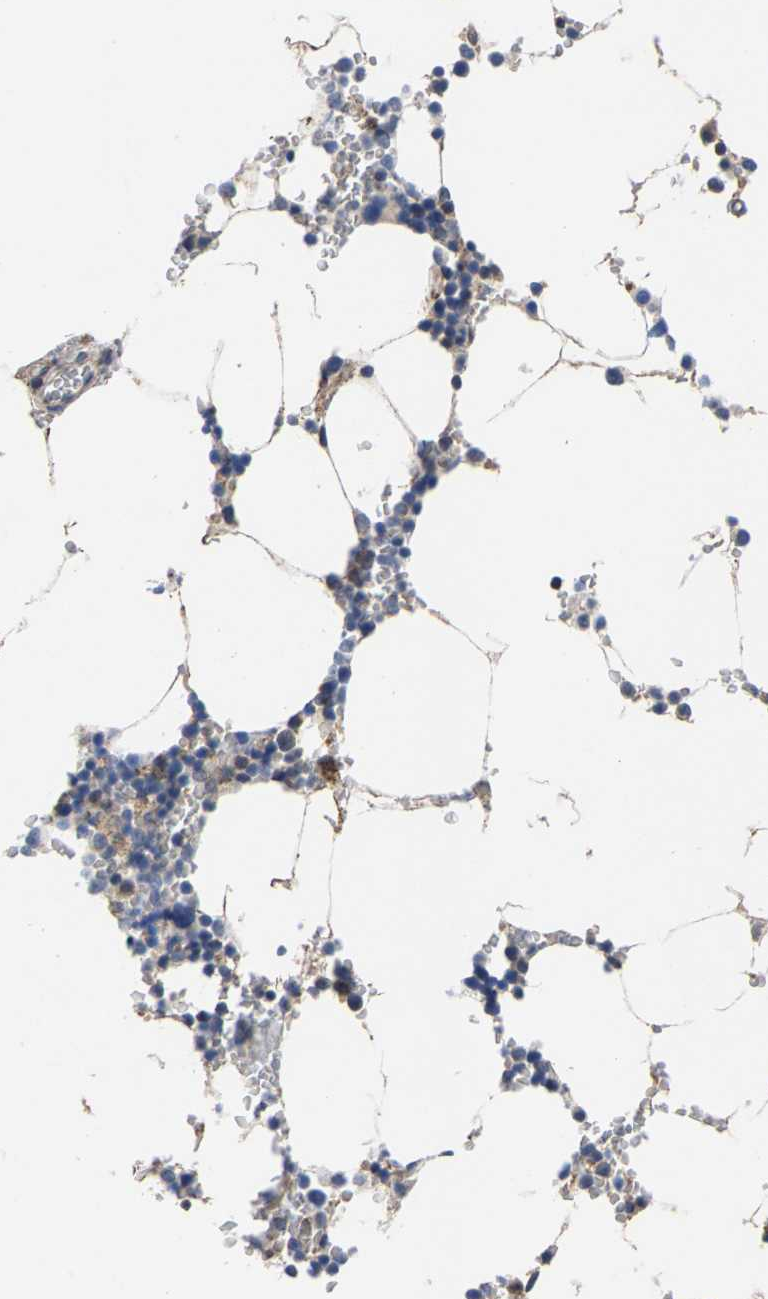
{"staining": {"intensity": "weak", "quantity": "25%-75%", "location": "cytoplasmic/membranous"}, "tissue": "bone marrow", "cell_type": "Hematopoietic cells", "image_type": "normal", "snomed": [{"axis": "morphology", "description": "Normal tissue, NOS"}, {"axis": "topography", "description": "Bone marrow"}], "caption": "Unremarkable bone marrow reveals weak cytoplasmic/membranous positivity in approximately 25%-75% of hematopoietic cells, visualized by immunohistochemistry.", "gene": "TDRKH", "patient": {"sex": "male", "age": 70}}